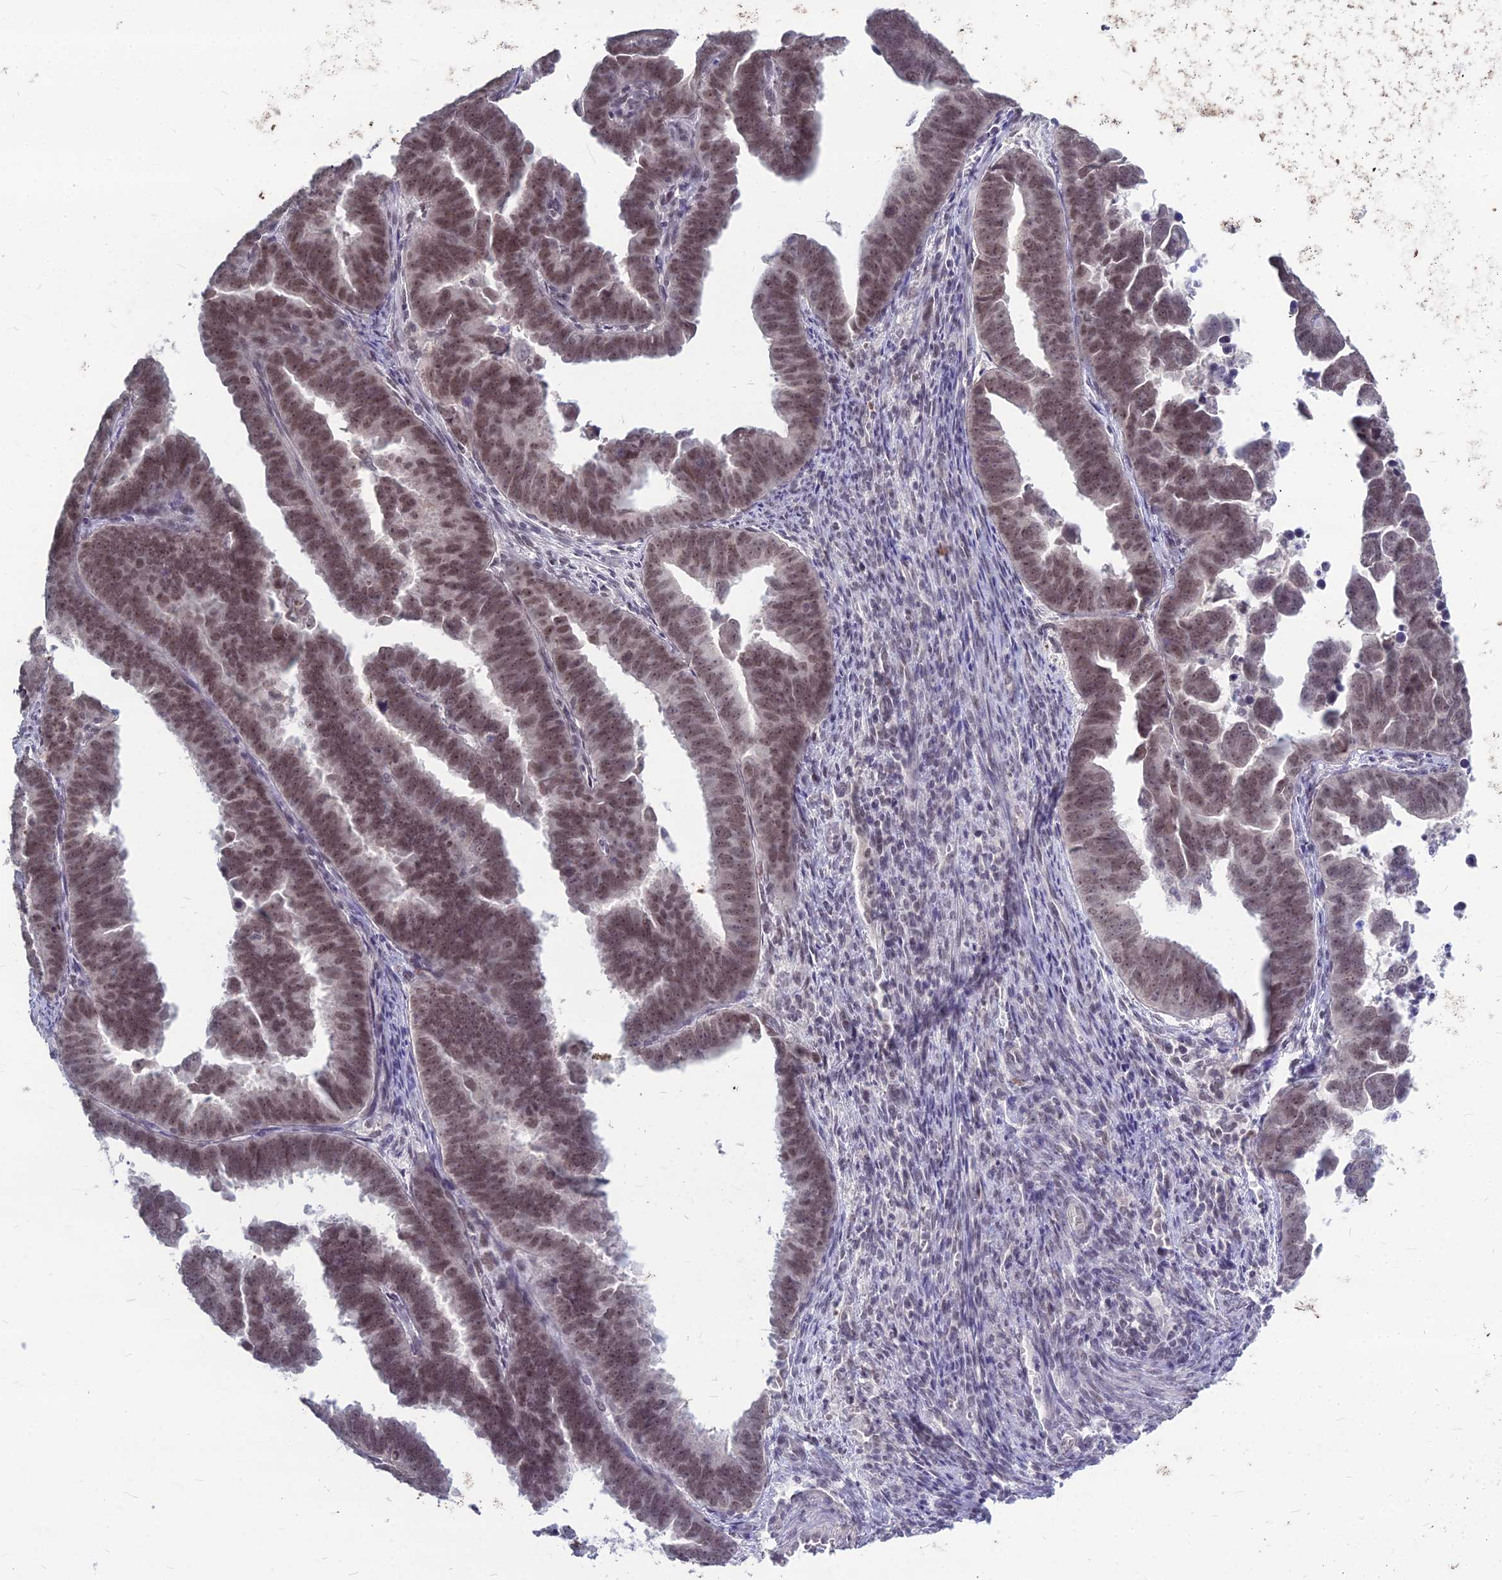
{"staining": {"intensity": "moderate", "quantity": ">75%", "location": "nuclear"}, "tissue": "endometrial cancer", "cell_type": "Tumor cells", "image_type": "cancer", "snomed": [{"axis": "morphology", "description": "Adenocarcinoma, NOS"}, {"axis": "topography", "description": "Endometrium"}], "caption": "Moderate nuclear positivity is identified in approximately >75% of tumor cells in endometrial cancer.", "gene": "KAT7", "patient": {"sex": "female", "age": 75}}